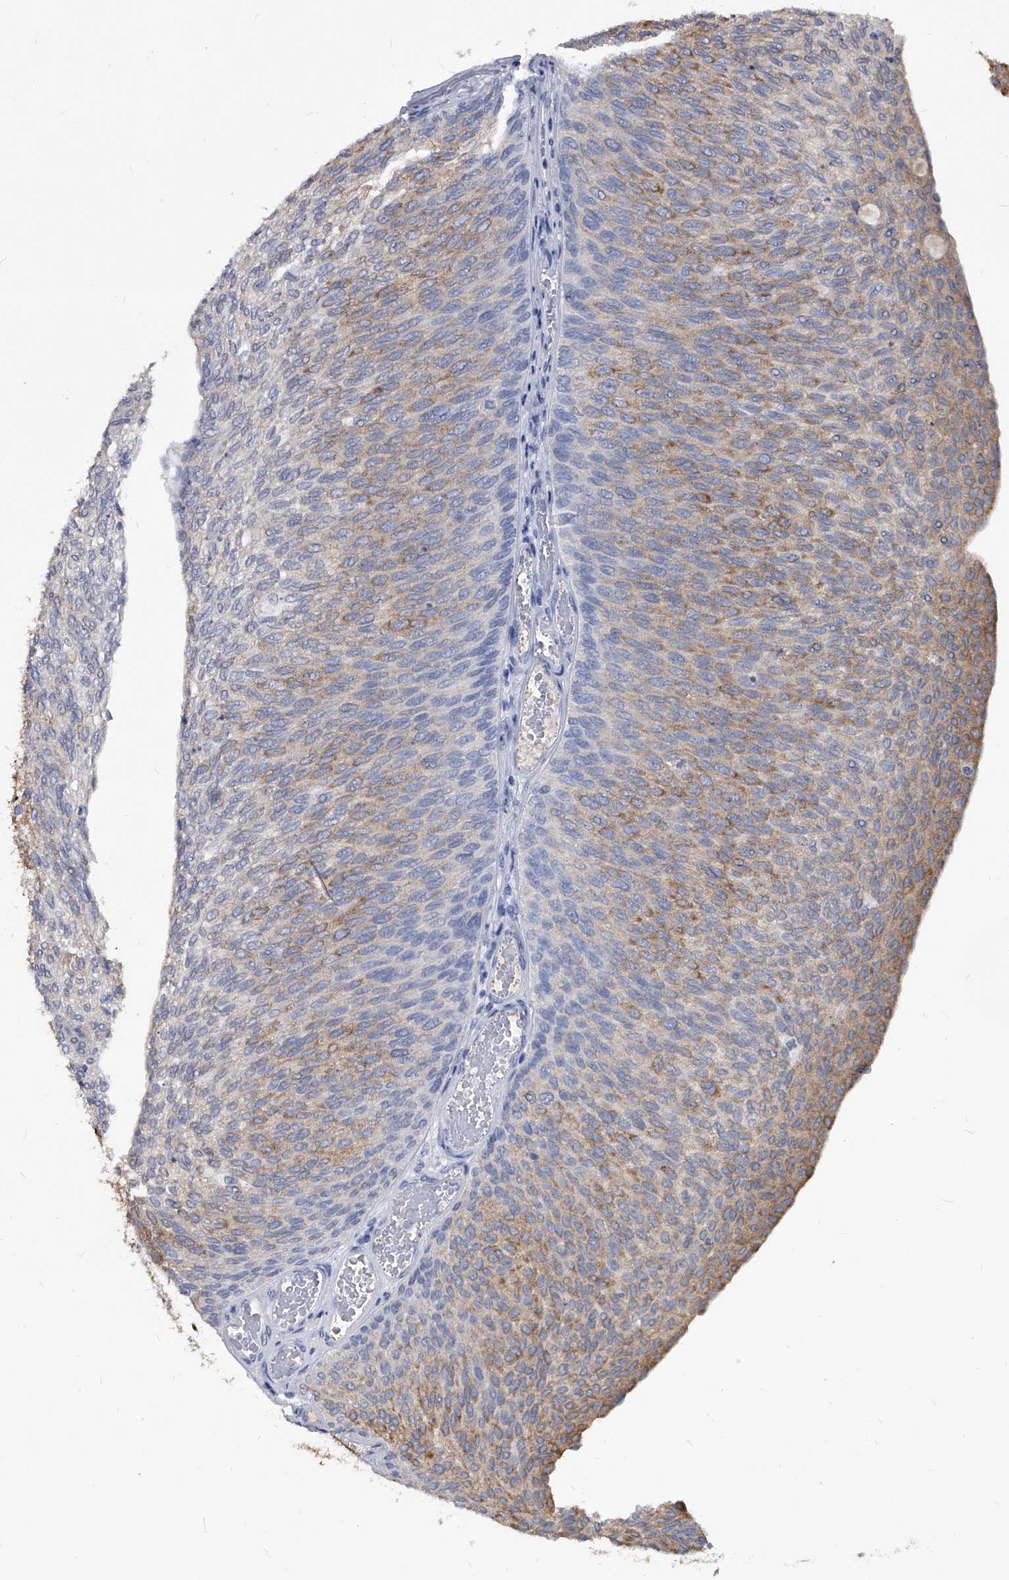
{"staining": {"intensity": "strong", "quantity": "25%-75%", "location": "cytoplasmic/membranous"}, "tissue": "urothelial cancer", "cell_type": "Tumor cells", "image_type": "cancer", "snomed": [{"axis": "morphology", "description": "Urothelial carcinoma, Low grade"}, {"axis": "topography", "description": "Urinary bladder"}], "caption": "DAB immunohistochemical staining of urothelial carcinoma (low-grade) demonstrates strong cytoplasmic/membranous protein staining in approximately 25%-75% of tumor cells.", "gene": "BCAS1", "patient": {"sex": "female", "age": 79}}